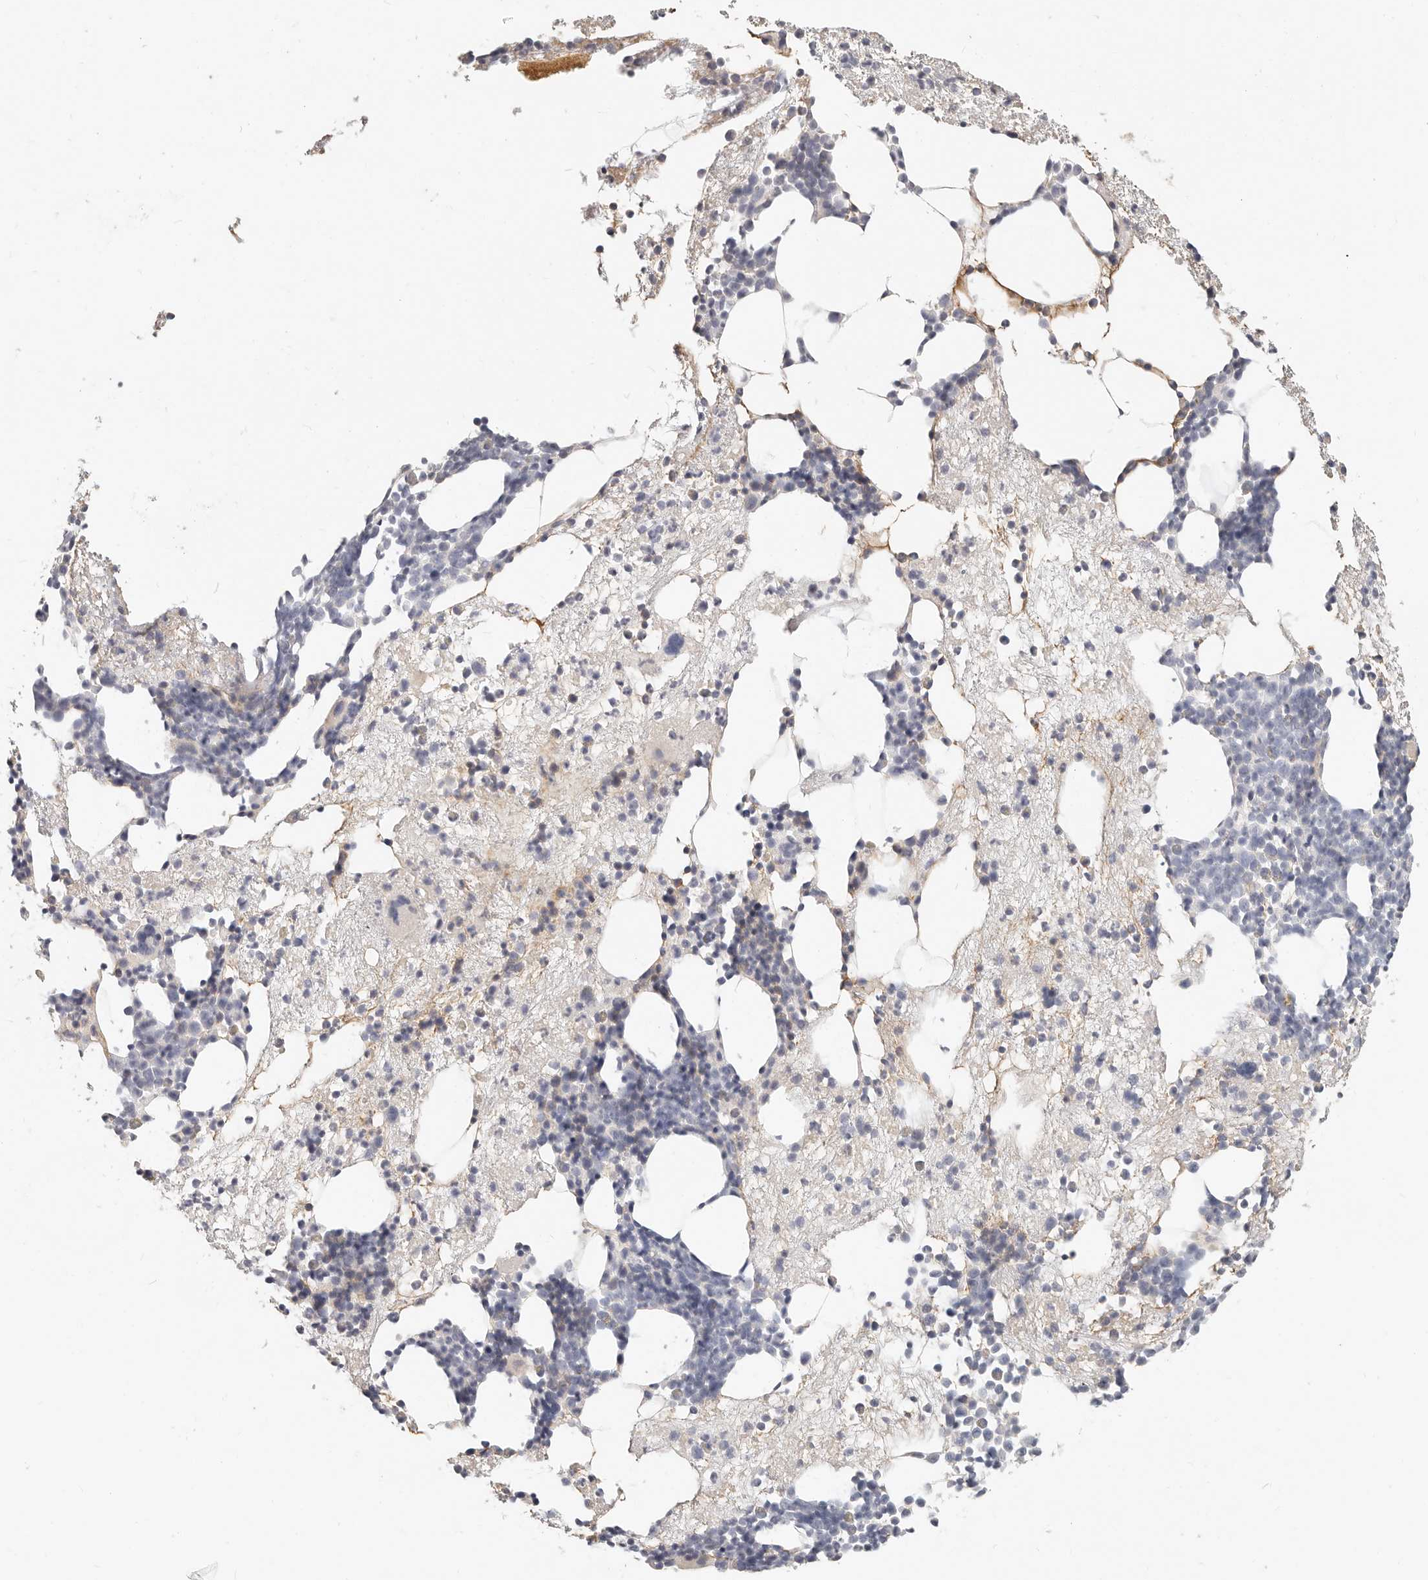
{"staining": {"intensity": "moderate", "quantity": "<25%", "location": "cytoplasmic/membranous"}, "tissue": "bone marrow", "cell_type": "Hematopoietic cells", "image_type": "normal", "snomed": [{"axis": "morphology", "description": "Normal tissue, NOS"}, {"axis": "topography", "description": "Bone marrow"}], "caption": "Moderate cytoplasmic/membranous positivity is seen in approximately <25% of hematopoietic cells in unremarkable bone marrow.", "gene": "TMEM63B", "patient": {"sex": "male", "age": 54}}